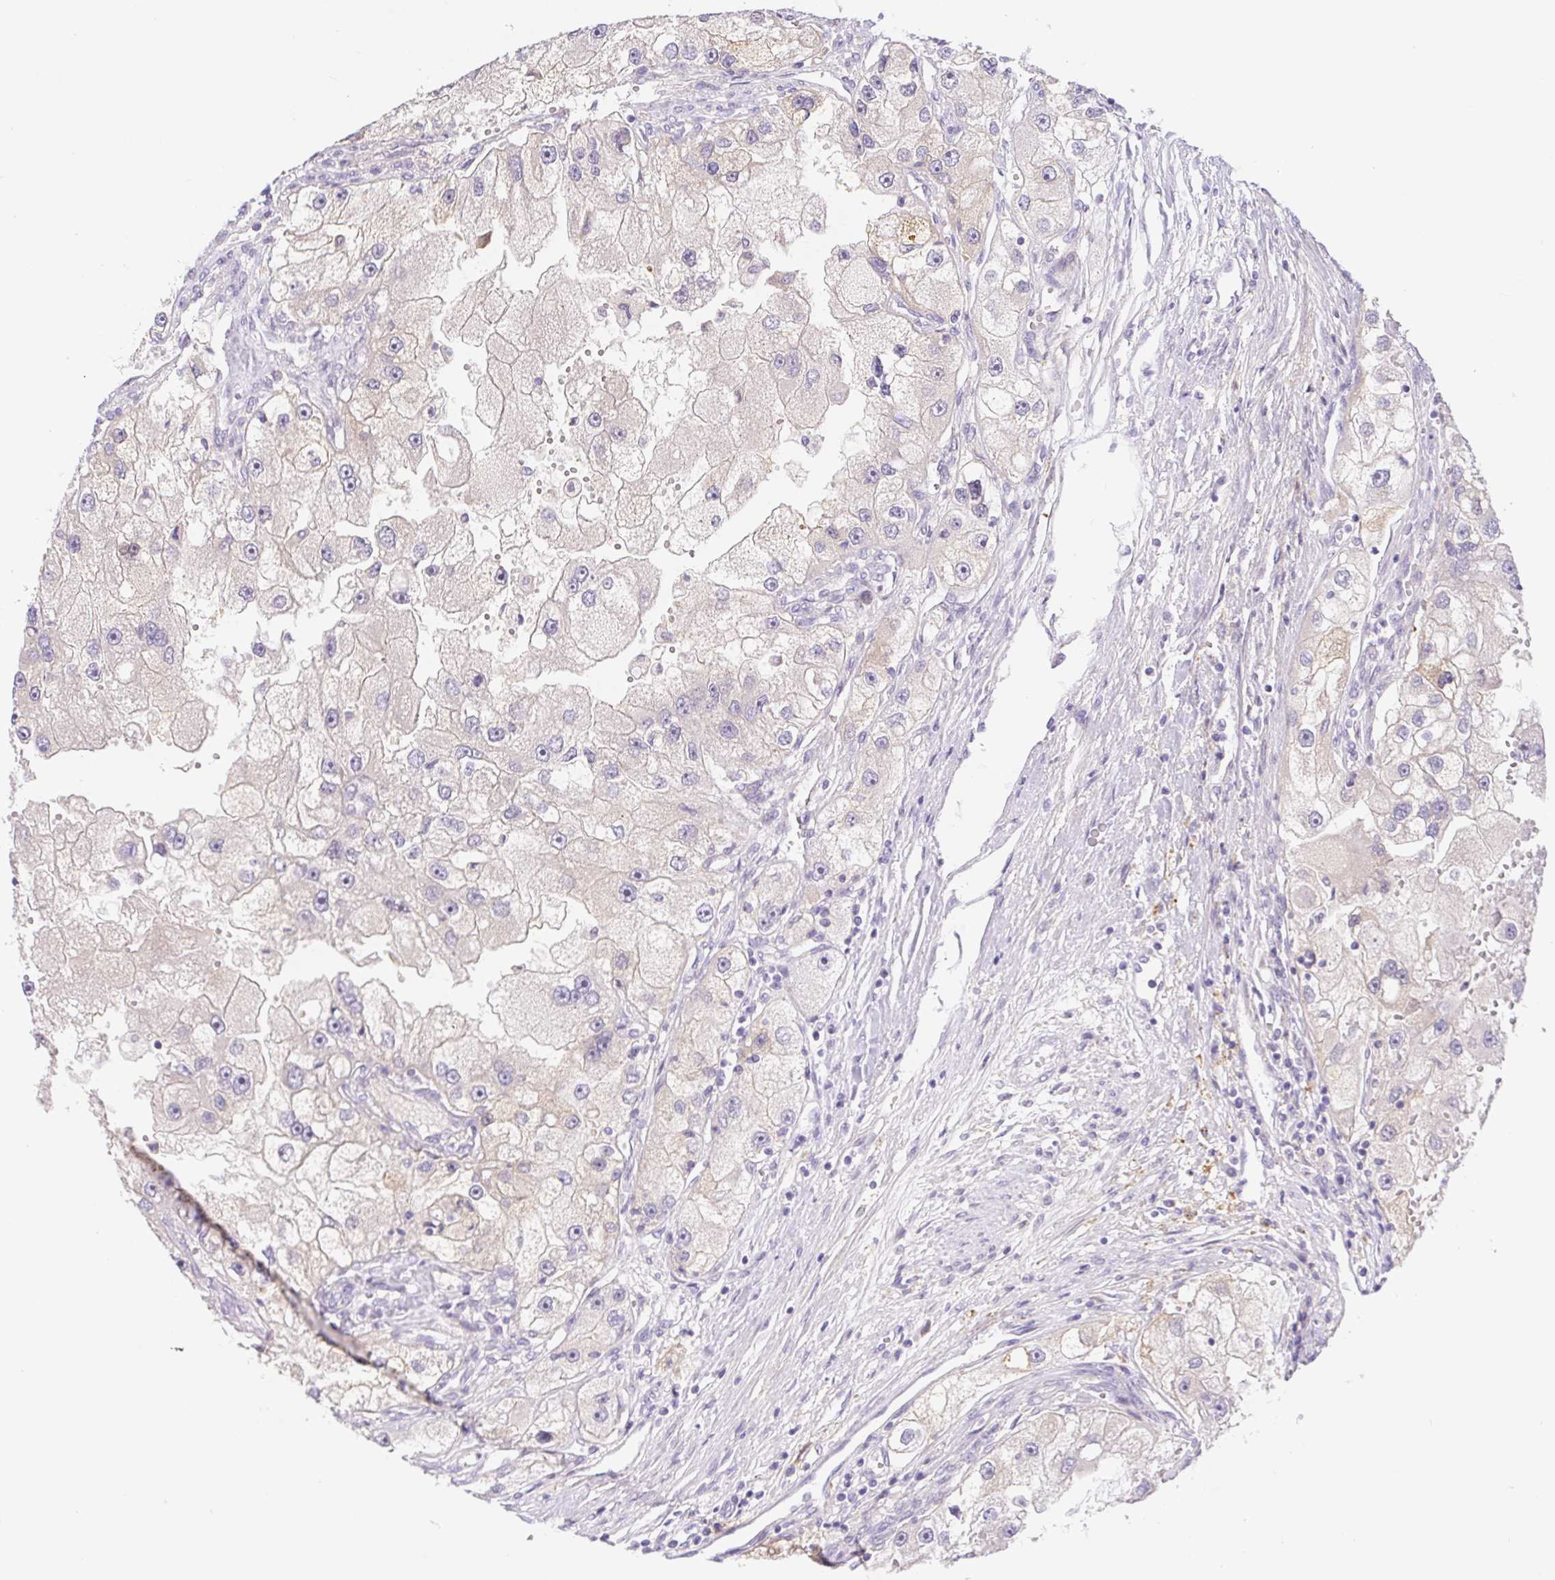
{"staining": {"intensity": "negative", "quantity": "none", "location": "none"}, "tissue": "renal cancer", "cell_type": "Tumor cells", "image_type": "cancer", "snomed": [{"axis": "morphology", "description": "Adenocarcinoma, NOS"}, {"axis": "topography", "description": "Kidney"}], "caption": "A high-resolution image shows immunohistochemistry (IHC) staining of adenocarcinoma (renal), which exhibits no significant staining in tumor cells.", "gene": "DYNC2LI1", "patient": {"sex": "male", "age": 63}}